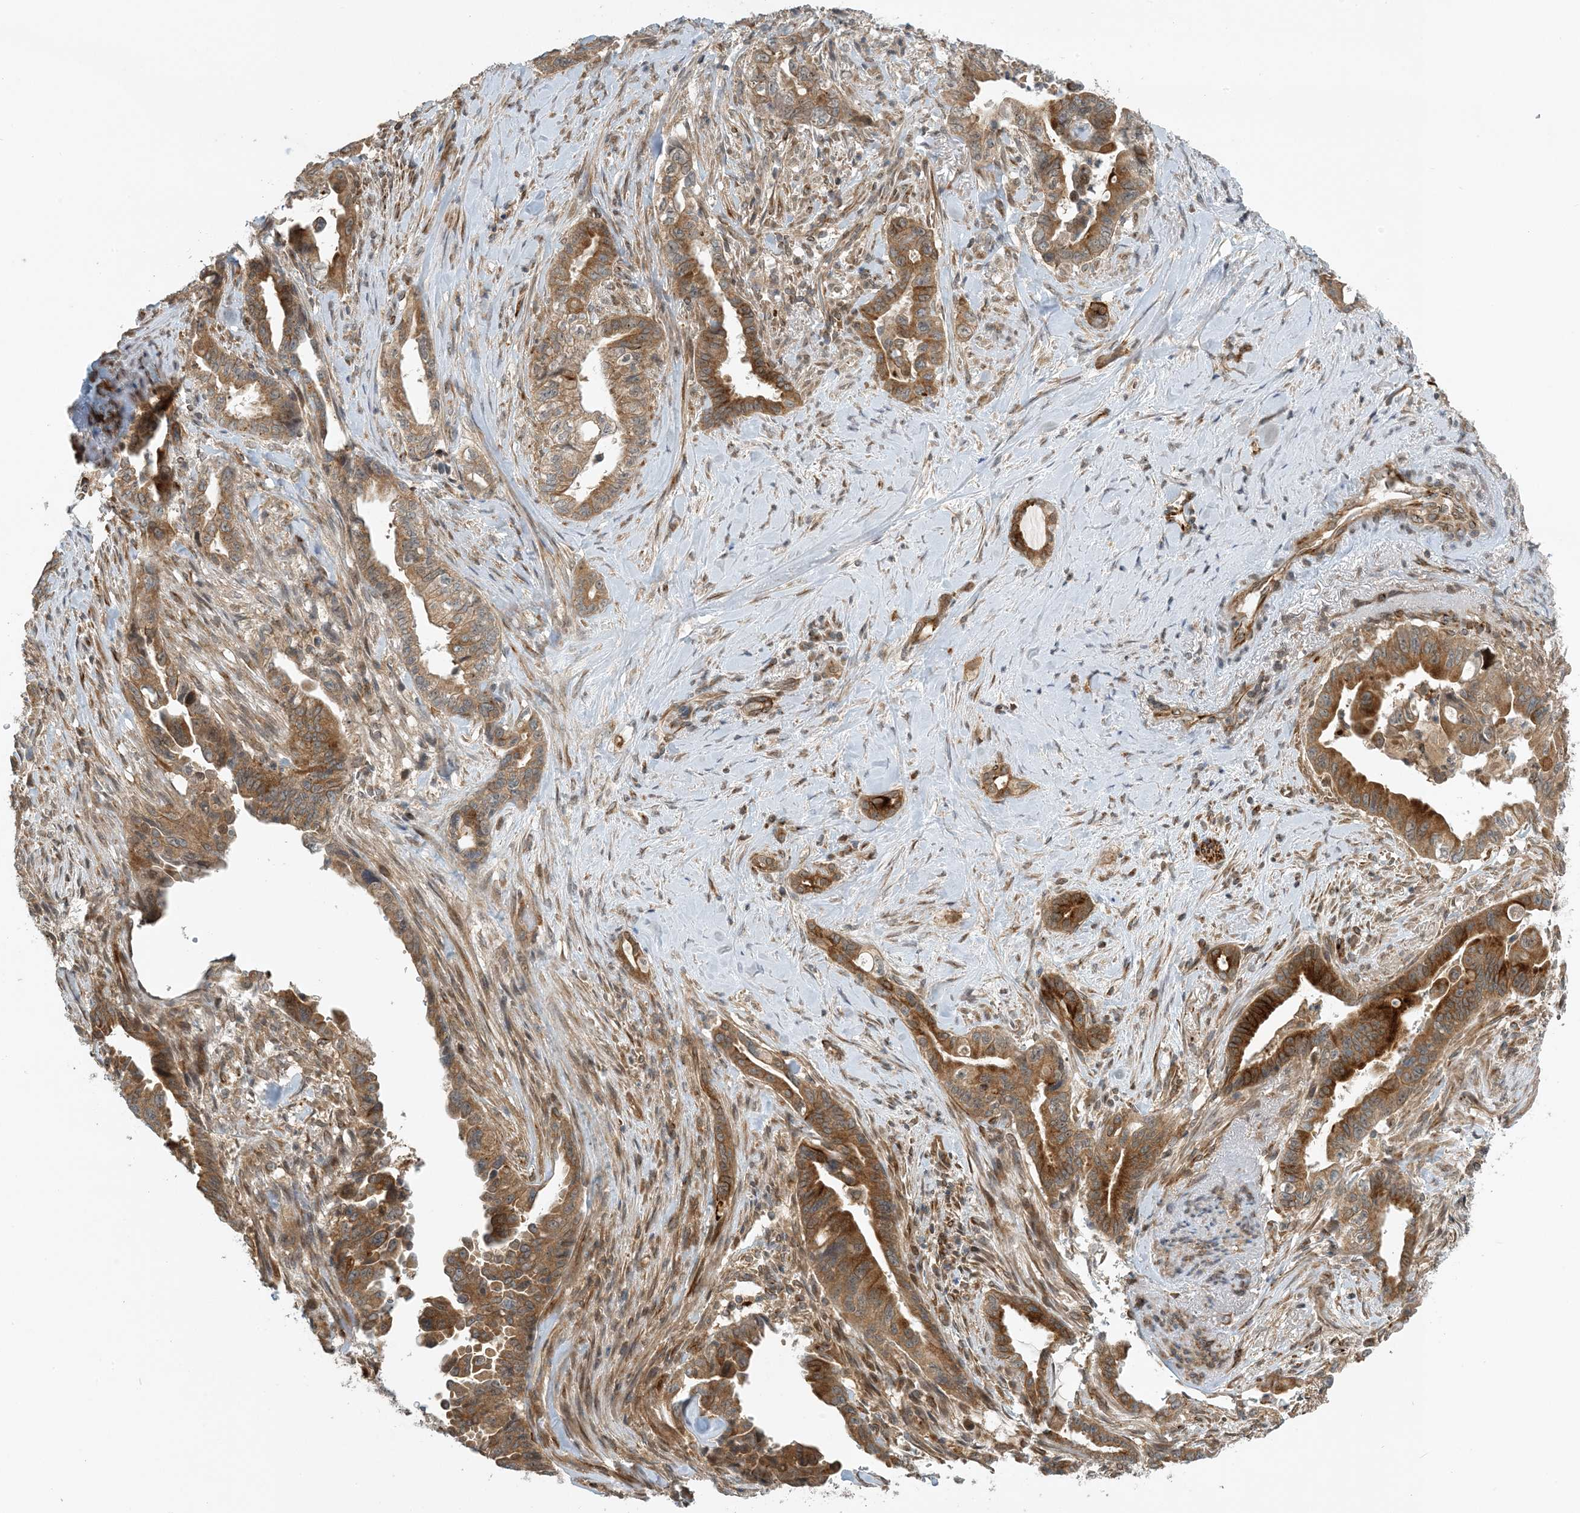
{"staining": {"intensity": "moderate", "quantity": ">75%", "location": "cytoplasmic/membranous"}, "tissue": "pancreatic cancer", "cell_type": "Tumor cells", "image_type": "cancer", "snomed": [{"axis": "morphology", "description": "Adenocarcinoma, NOS"}, {"axis": "topography", "description": "Pancreas"}], "caption": "Pancreatic adenocarcinoma tissue reveals moderate cytoplasmic/membranous positivity in approximately >75% of tumor cells, visualized by immunohistochemistry.", "gene": "ZBTB3", "patient": {"sex": "male", "age": 70}}